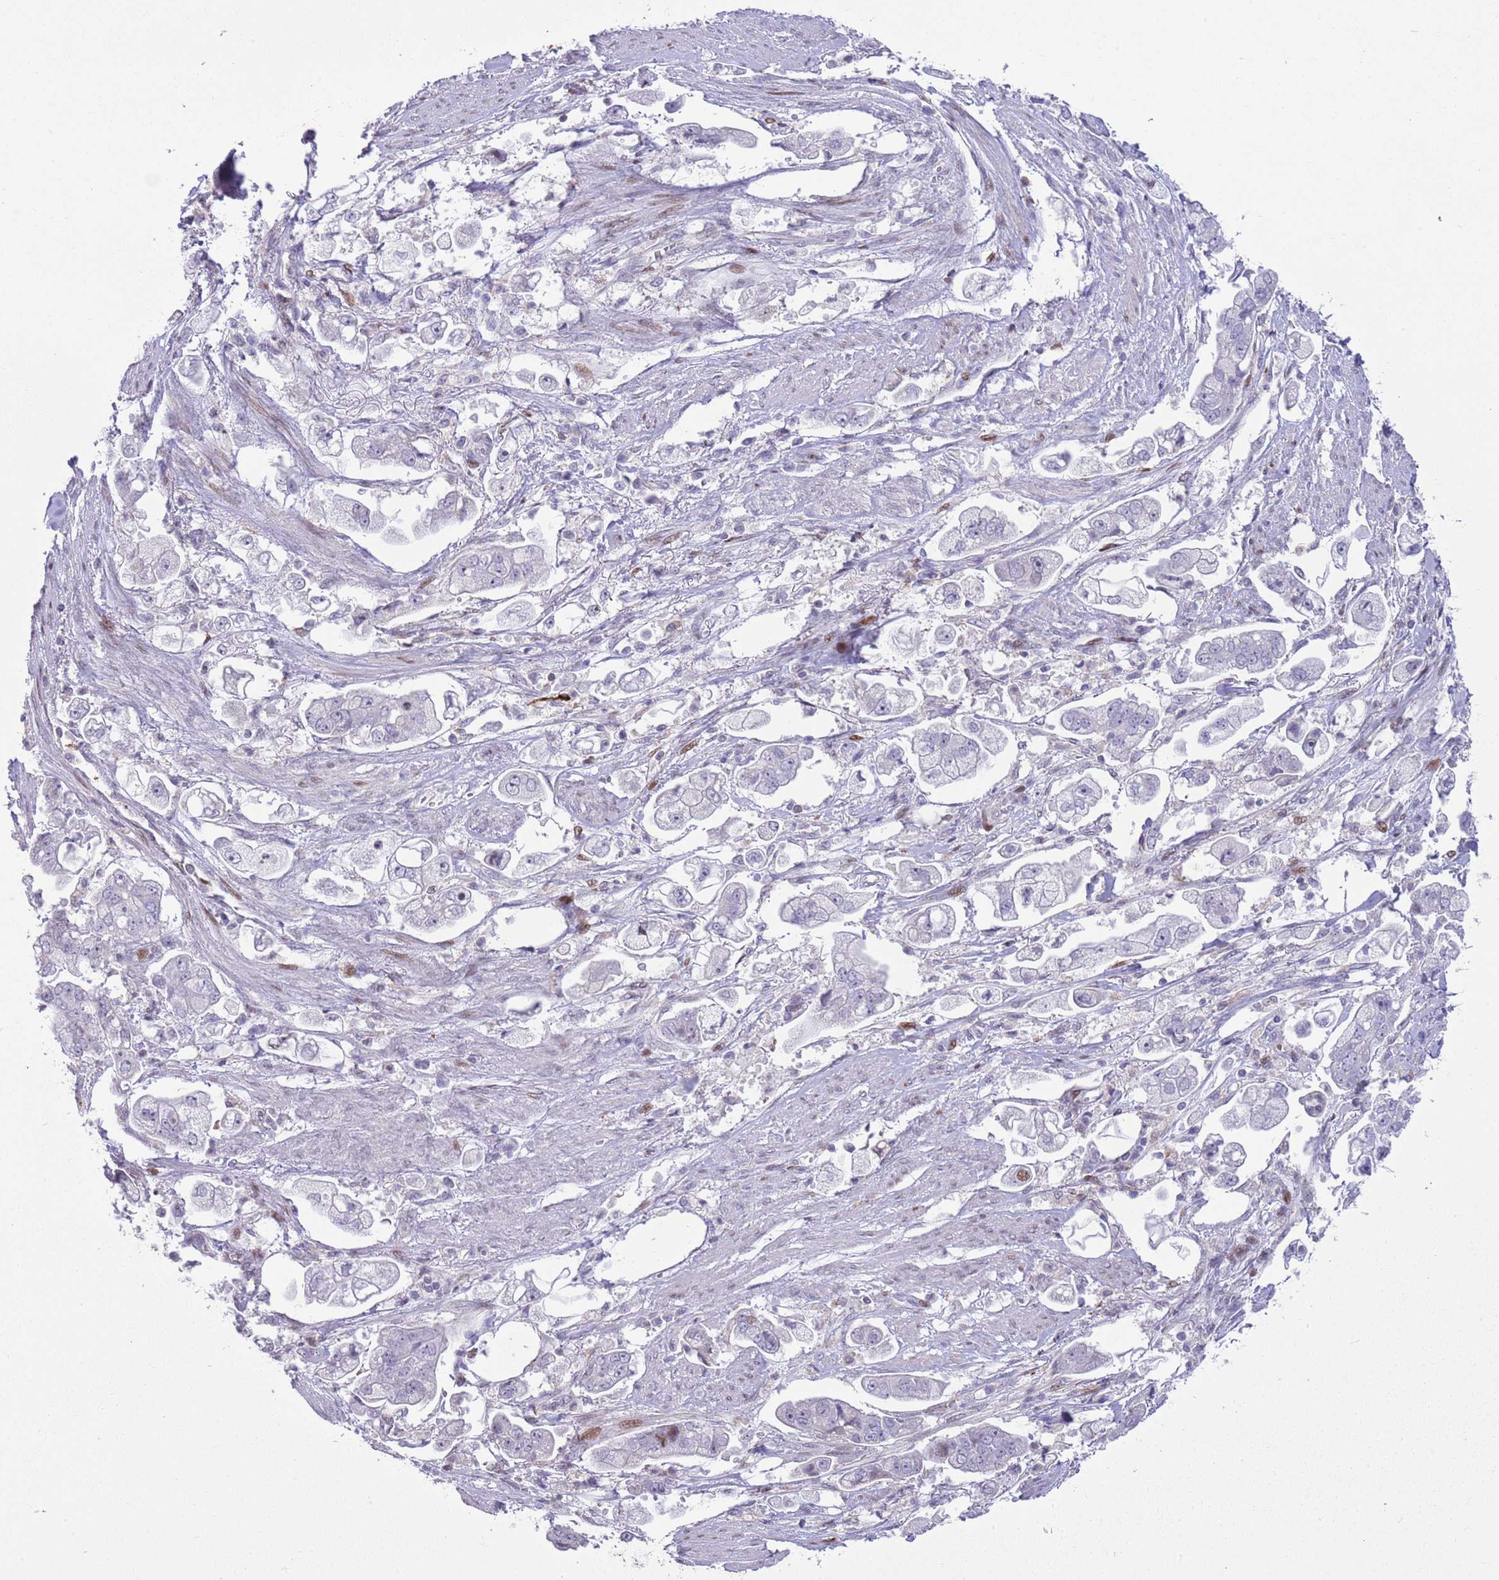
{"staining": {"intensity": "negative", "quantity": "none", "location": "none"}, "tissue": "stomach cancer", "cell_type": "Tumor cells", "image_type": "cancer", "snomed": [{"axis": "morphology", "description": "Adenocarcinoma, NOS"}, {"axis": "topography", "description": "Stomach"}], "caption": "An image of human stomach cancer (adenocarcinoma) is negative for staining in tumor cells.", "gene": "ANO8", "patient": {"sex": "male", "age": 62}}